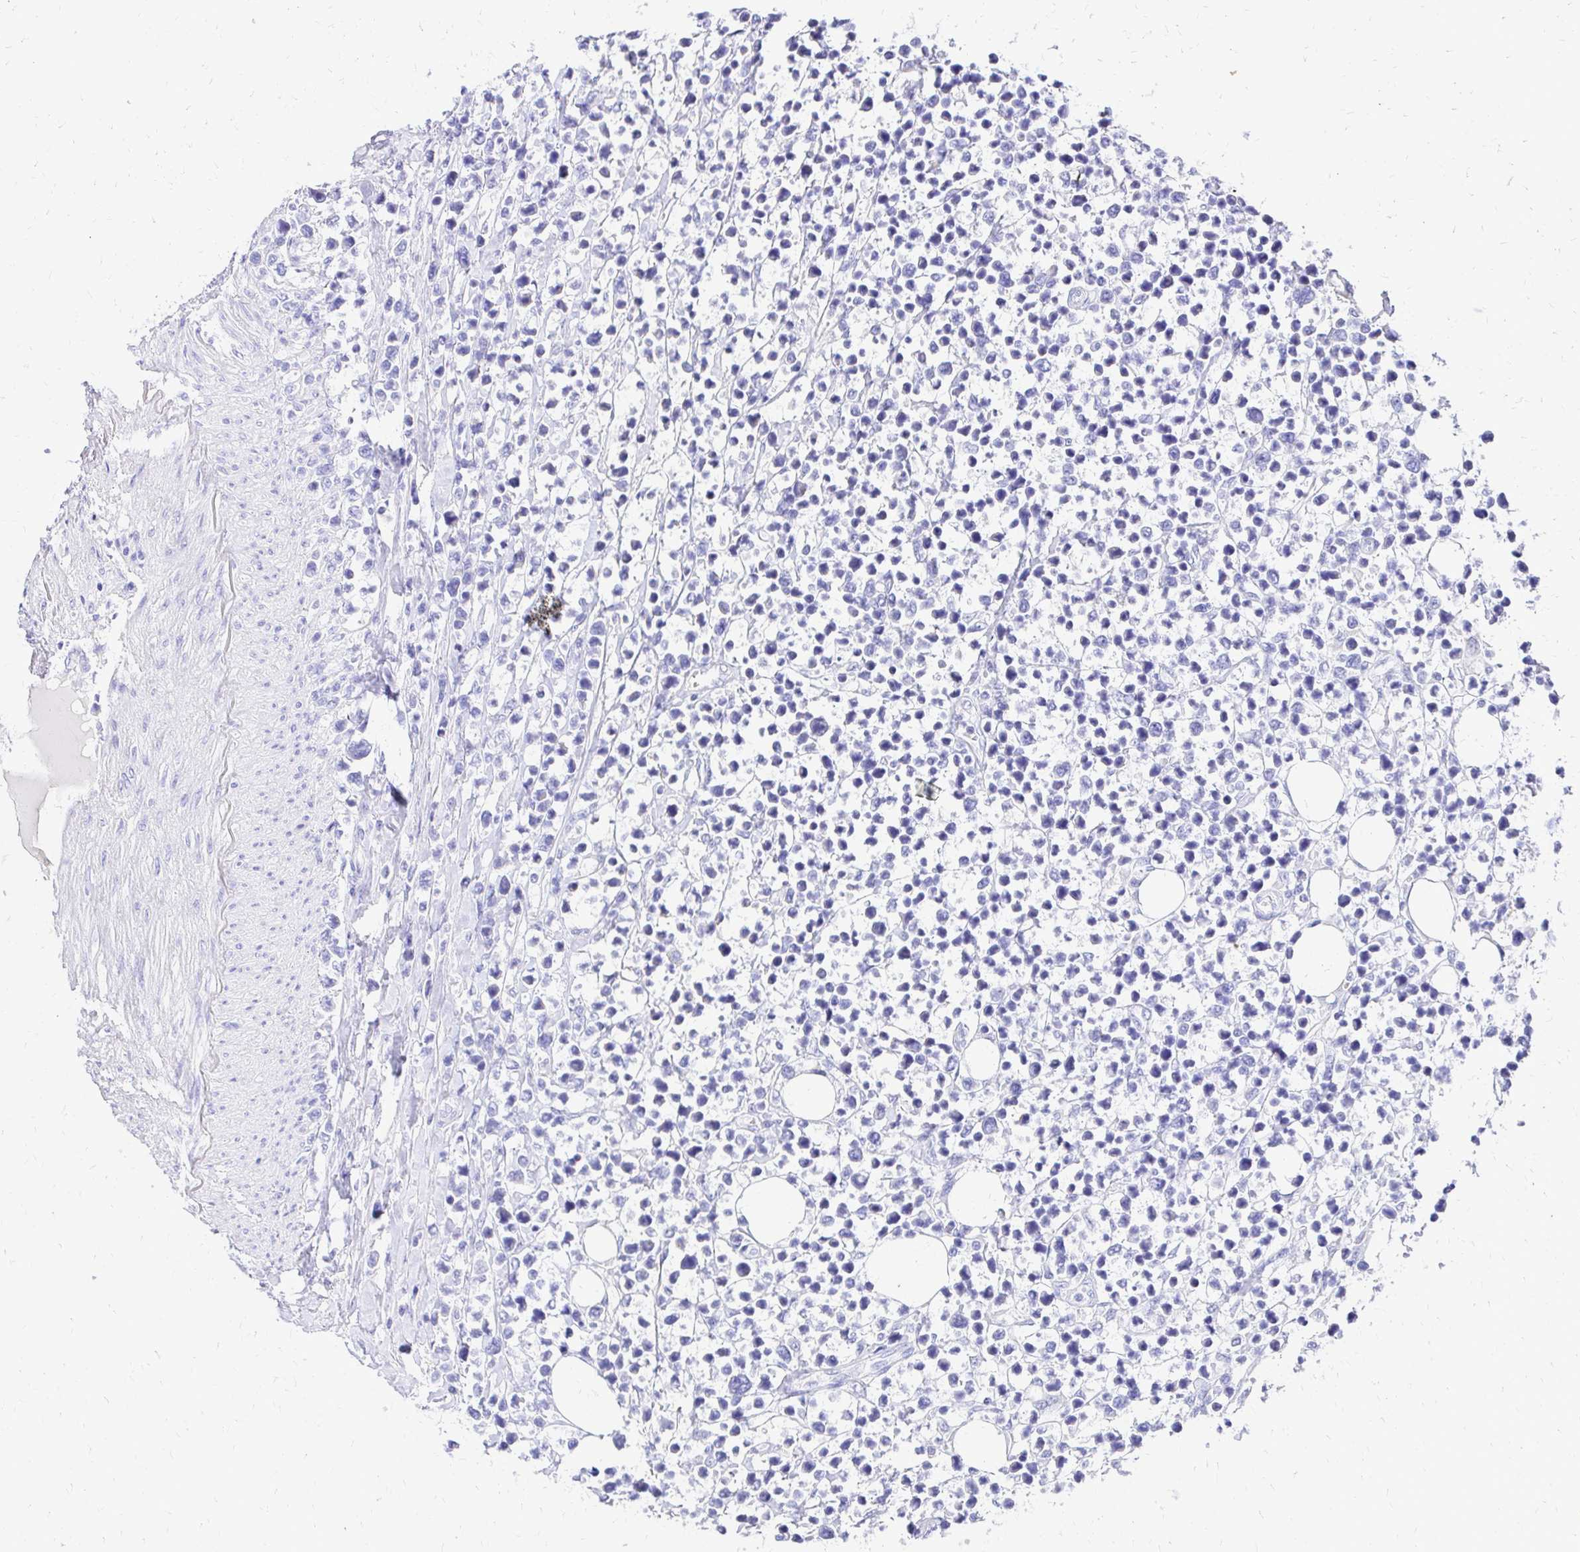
{"staining": {"intensity": "negative", "quantity": "none", "location": "none"}, "tissue": "lymphoma", "cell_type": "Tumor cells", "image_type": "cancer", "snomed": [{"axis": "morphology", "description": "Malignant lymphoma, non-Hodgkin's type, High grade"}, {"axis": "topography", "description": "Soft tissue"}], "caption": "Human malignant lymphoma, non-Hodgkin's type (high-grade) stained for a protein using immunohistochemistry displays no staining in tumor cells.", "gene": "S100G", "patient": {"sex": "female", "age": 56}}